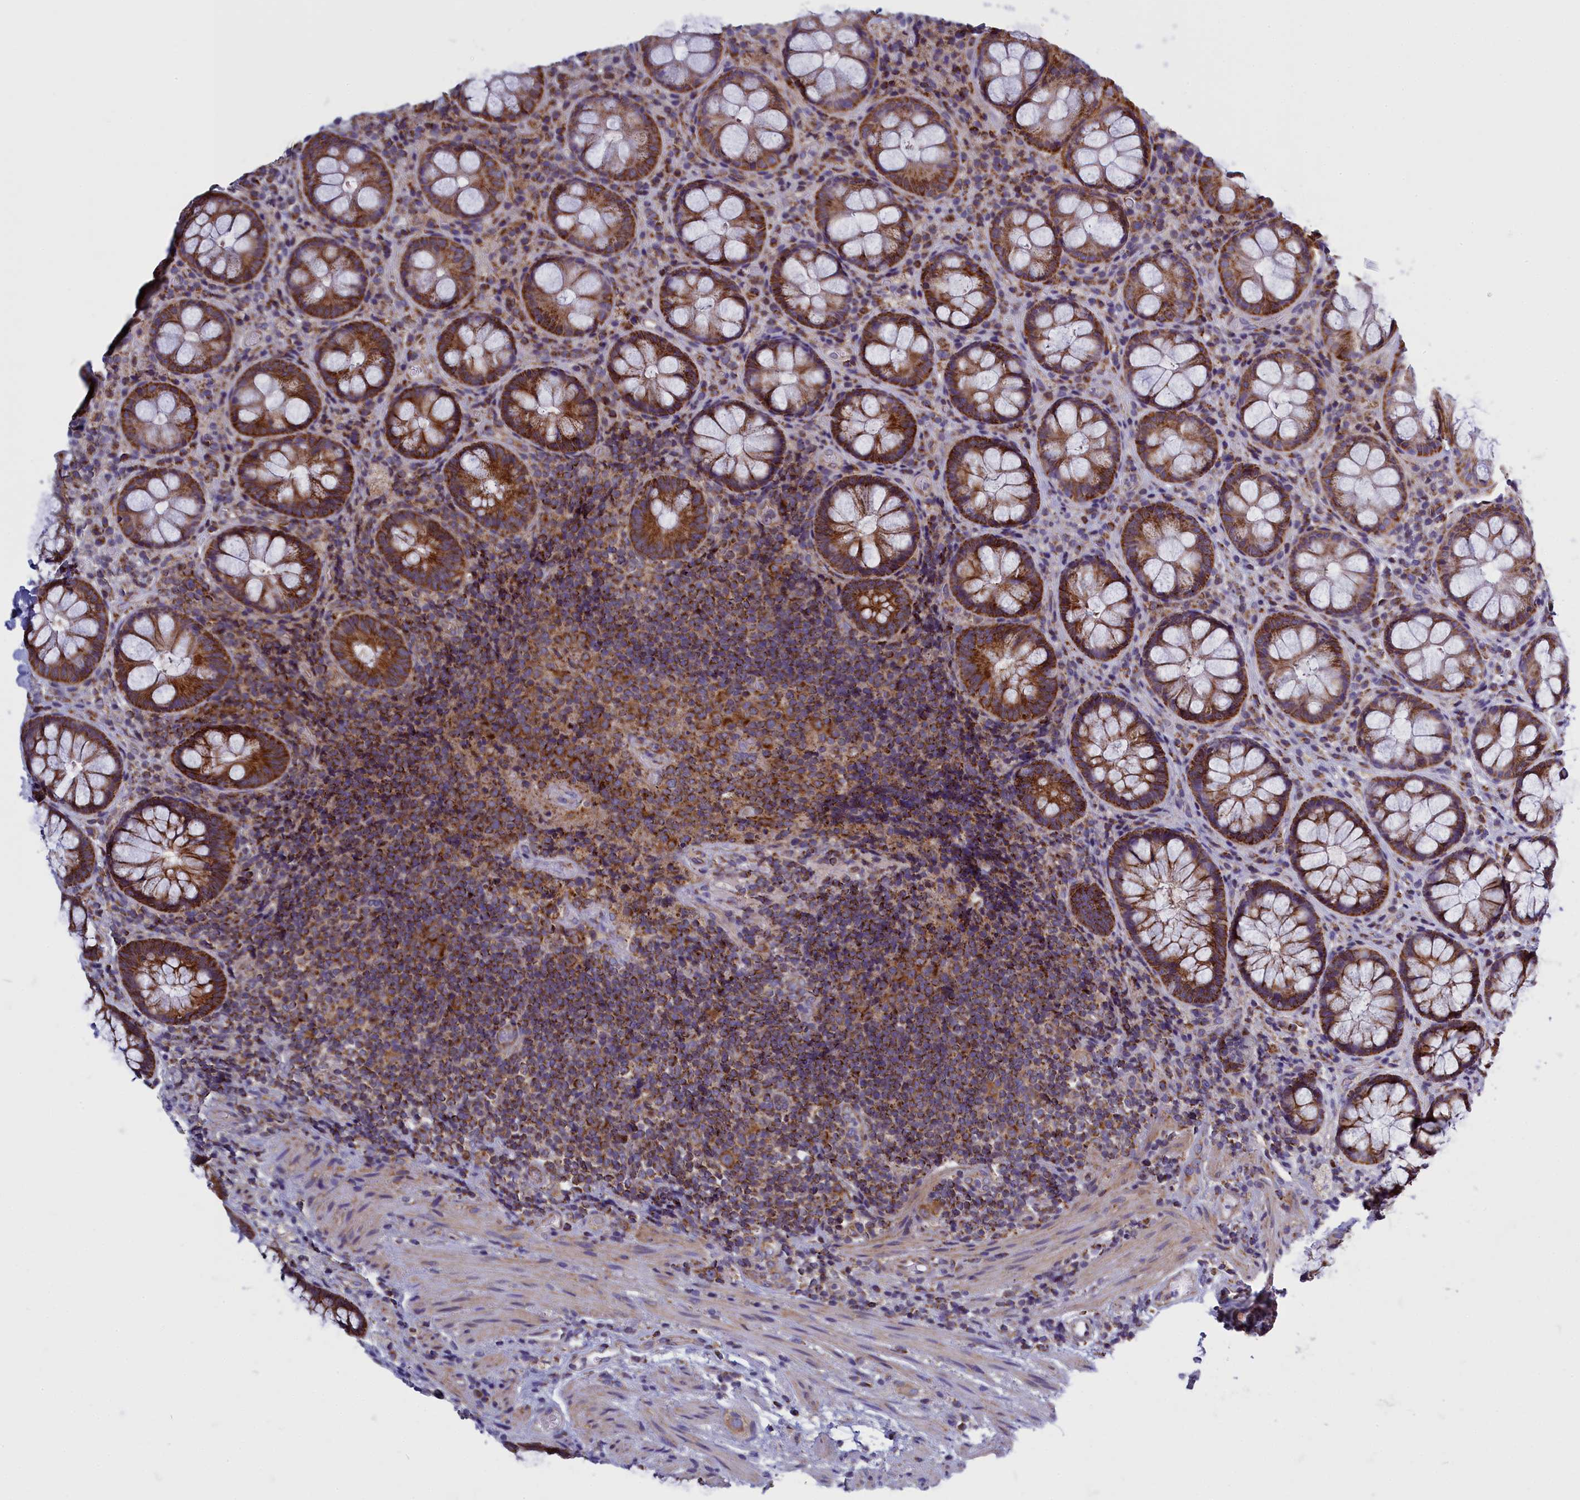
{"staining": {"intensity": "strong", "quantity": ">75%", "location": "cytoplasmic/membranous"}, "tissue": "rectum", "cell_type": "Glandular cells", "image_type": "normal", "snomed": [{"axis": "morphology", "description": "Normal tissue, NOS"}, {"axis": "topography", "description": "Rectum"}], "caption": "Immunohistochemistry (IHC) photomicrograph of normal human rectum stained for a protein (brown), which reveals high levels of strong cytoplasmic/membranous expression in approximately >75% of glandular cells.", "gene": "IFT122", "patient": {"sex": "male", "age": 83}}